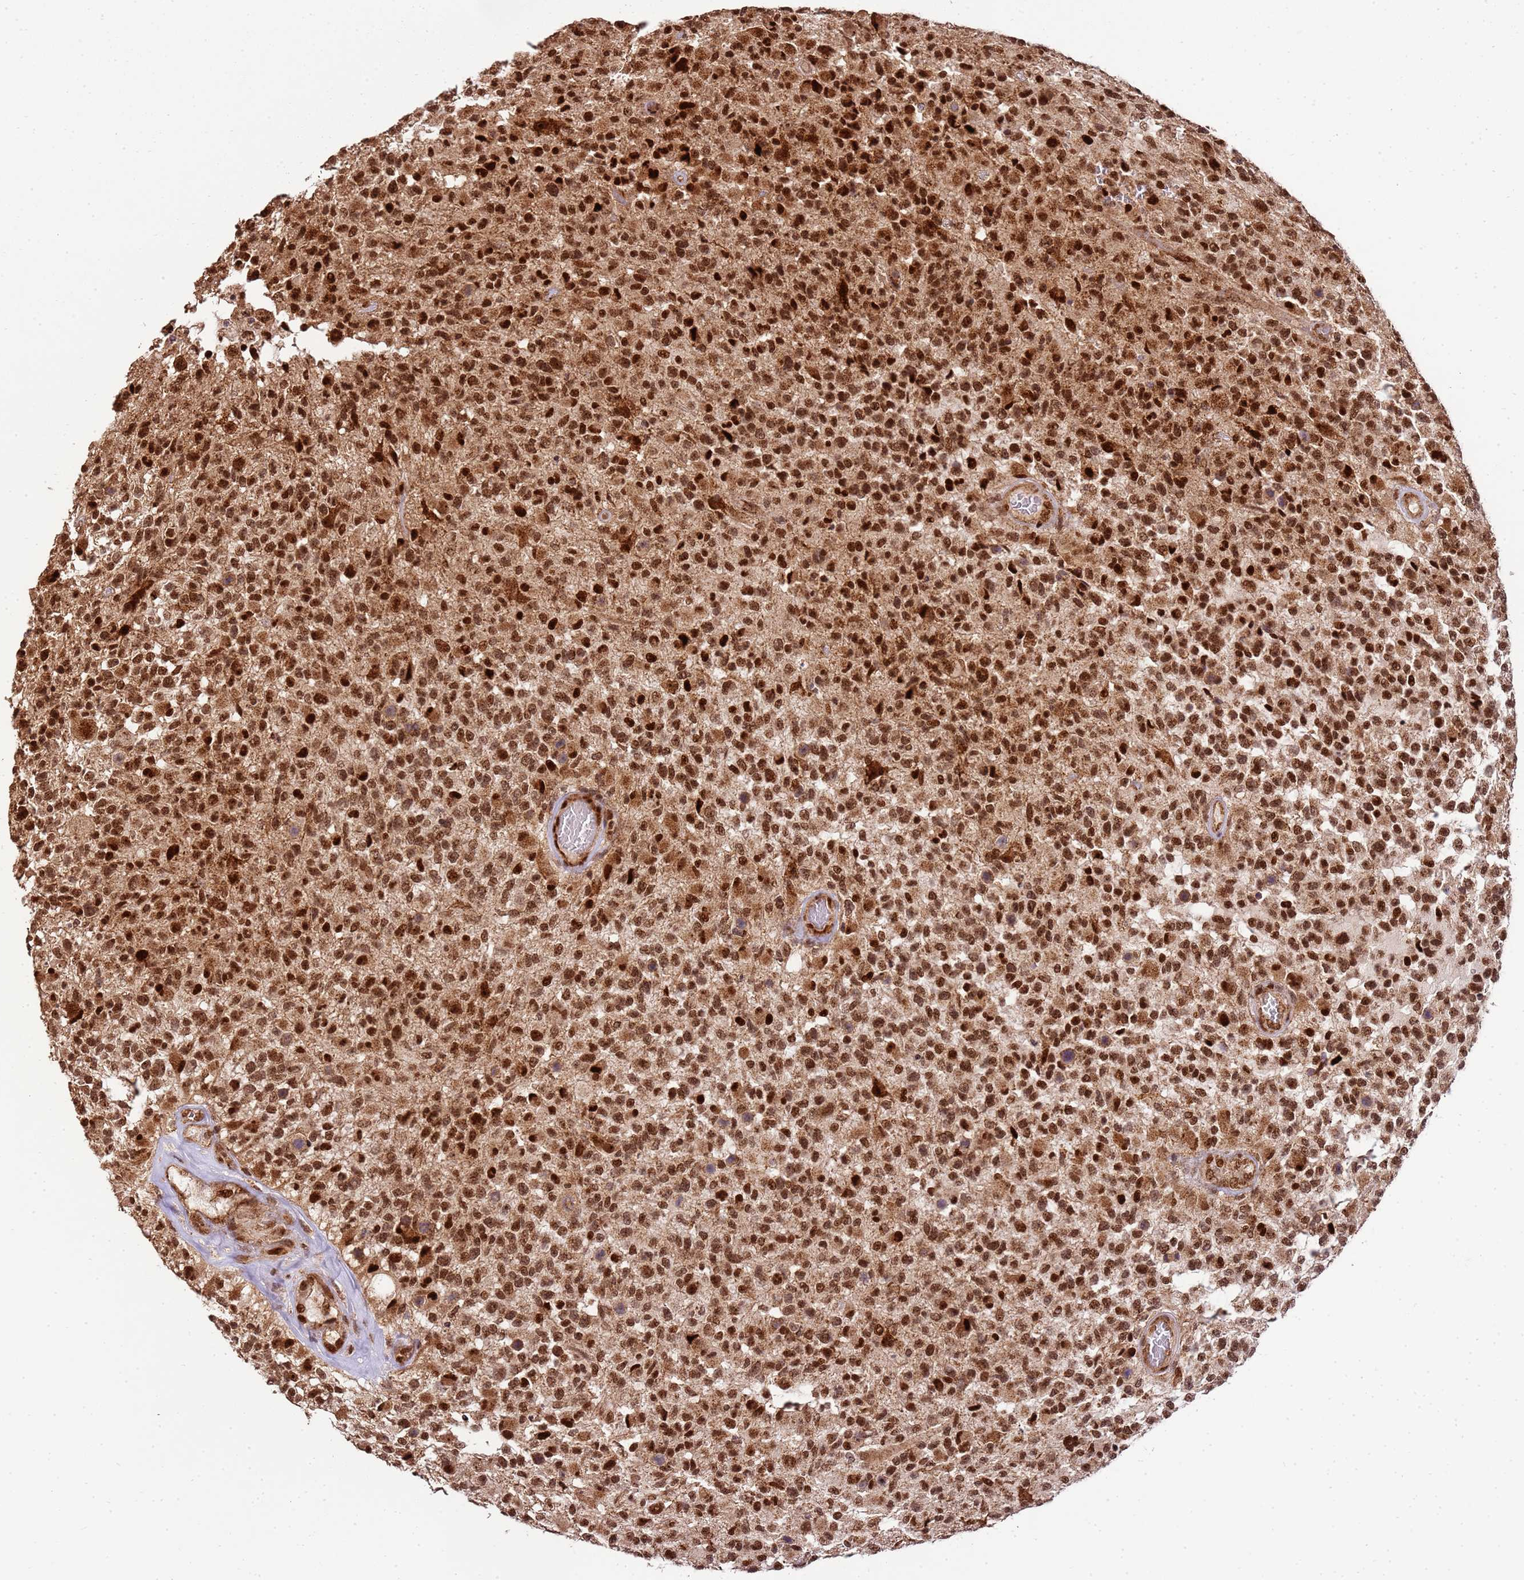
{"staining": {"intensity": "strong", "quantity": ">75%", "location": "nuclear"}, "tissue": "glioma", "cell_type": "Tumor cells", "image_type": "cancer", "snomed": [{"axis": "morphology", "description": "Glioma, malignant, High grade"}, {"axis": "morphology", "description": "Glioblastoma, NOS"}, {"axis": "topography", "description": "Brain"}], "caption": "Human malignant glioma (high-grade) stained with a brown dye demonstrates strong nuclear positive staining in about >75% of tumor cells.", "gene": "PEX14", "patient": {"sex": "male", "age": 60}}